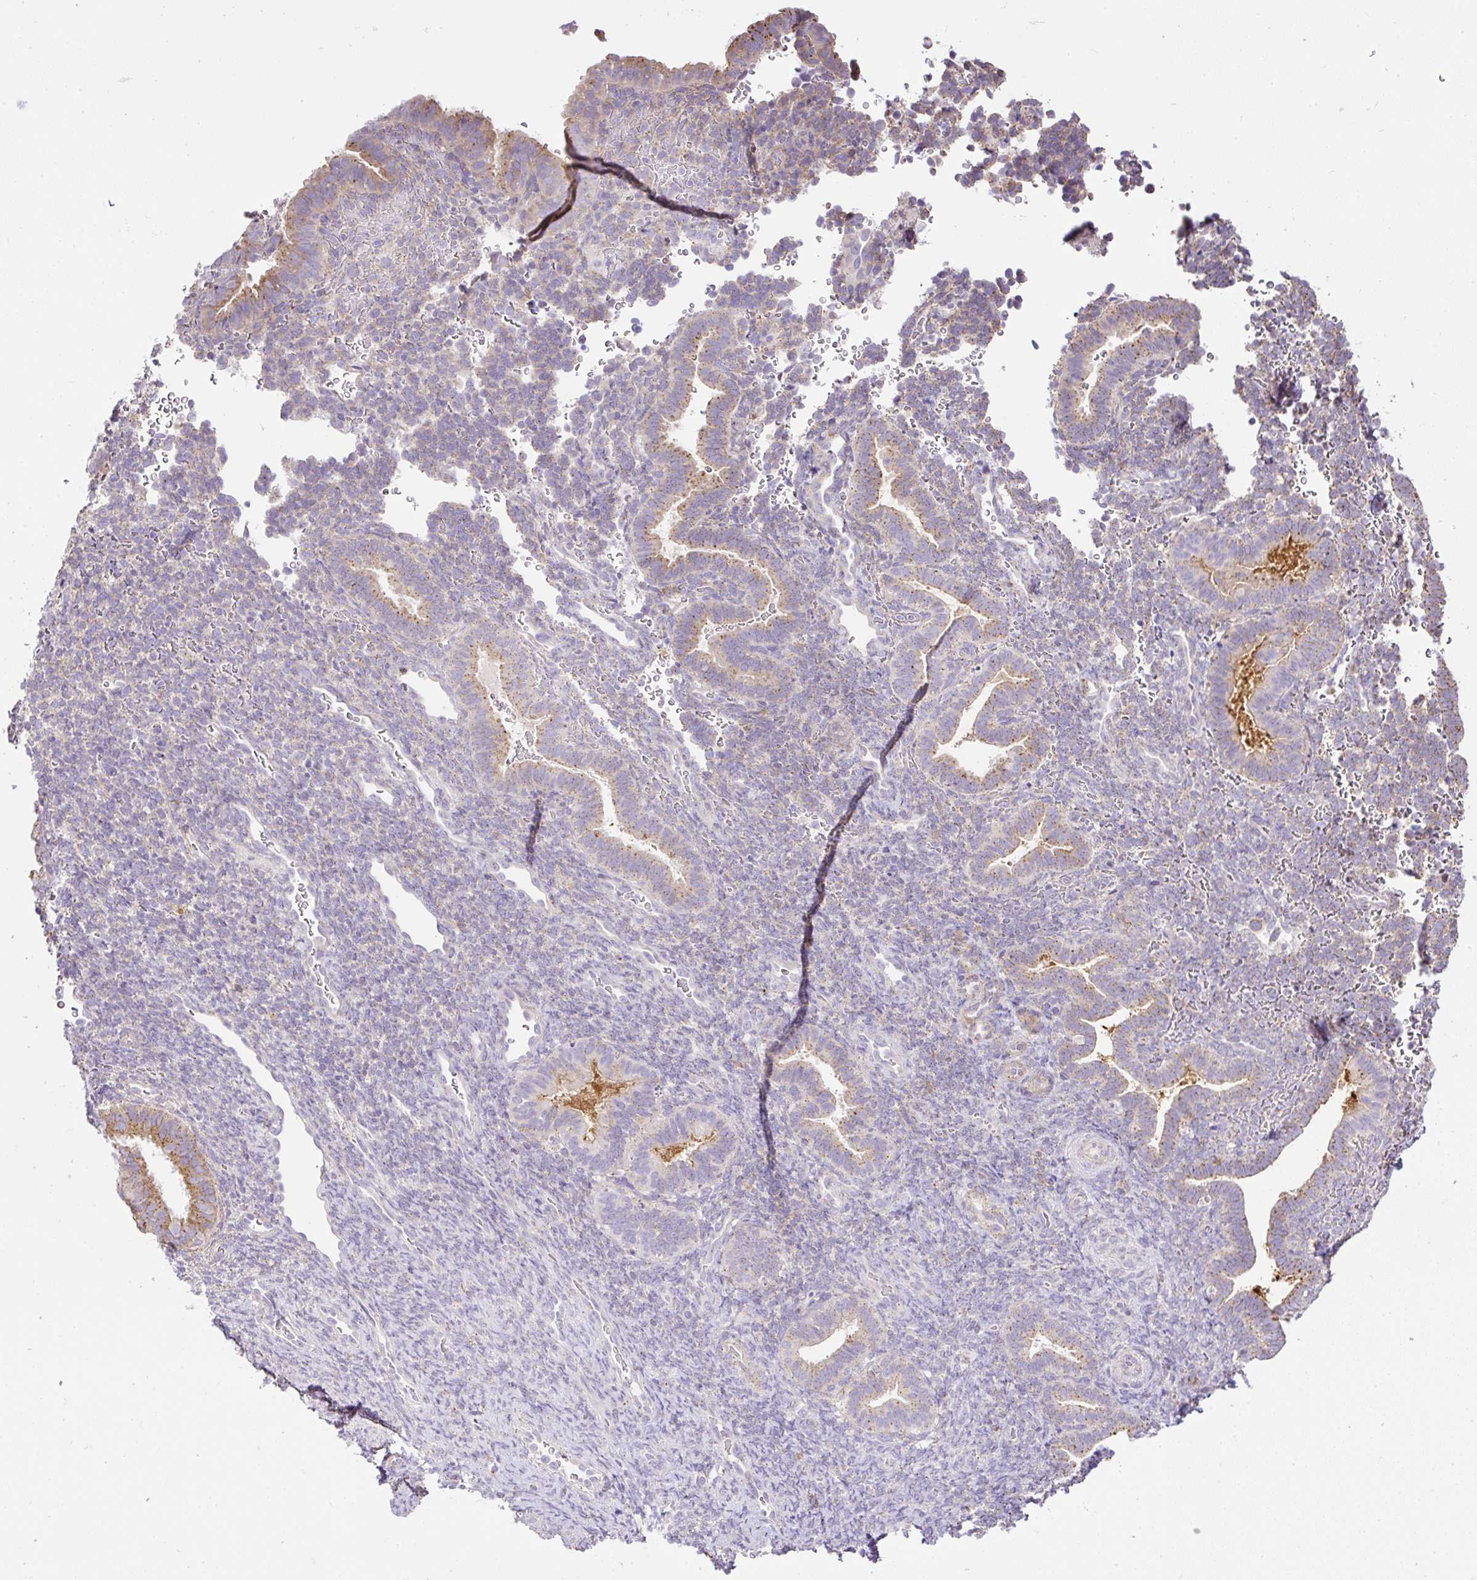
{"staining": {"intensity": "negative", "quantity": "none", "location": "none"}, "tissue": "endometrium", "cell_type": "Cells in endometrial stroma", "image_type": "normal", "snomed": [{"axis": "morphology", "description": "Normal tissue, NOS"}, {"axis": "topography", "description": "Endometrium"}], "caption": "This is an immunohistochemistry (IHC) histopathology image of benign human endometrium. There is no positivity in cells in endometrial stroma.", "gene": "CFAP47", "patient": {"sex": "female", "age": 34}}